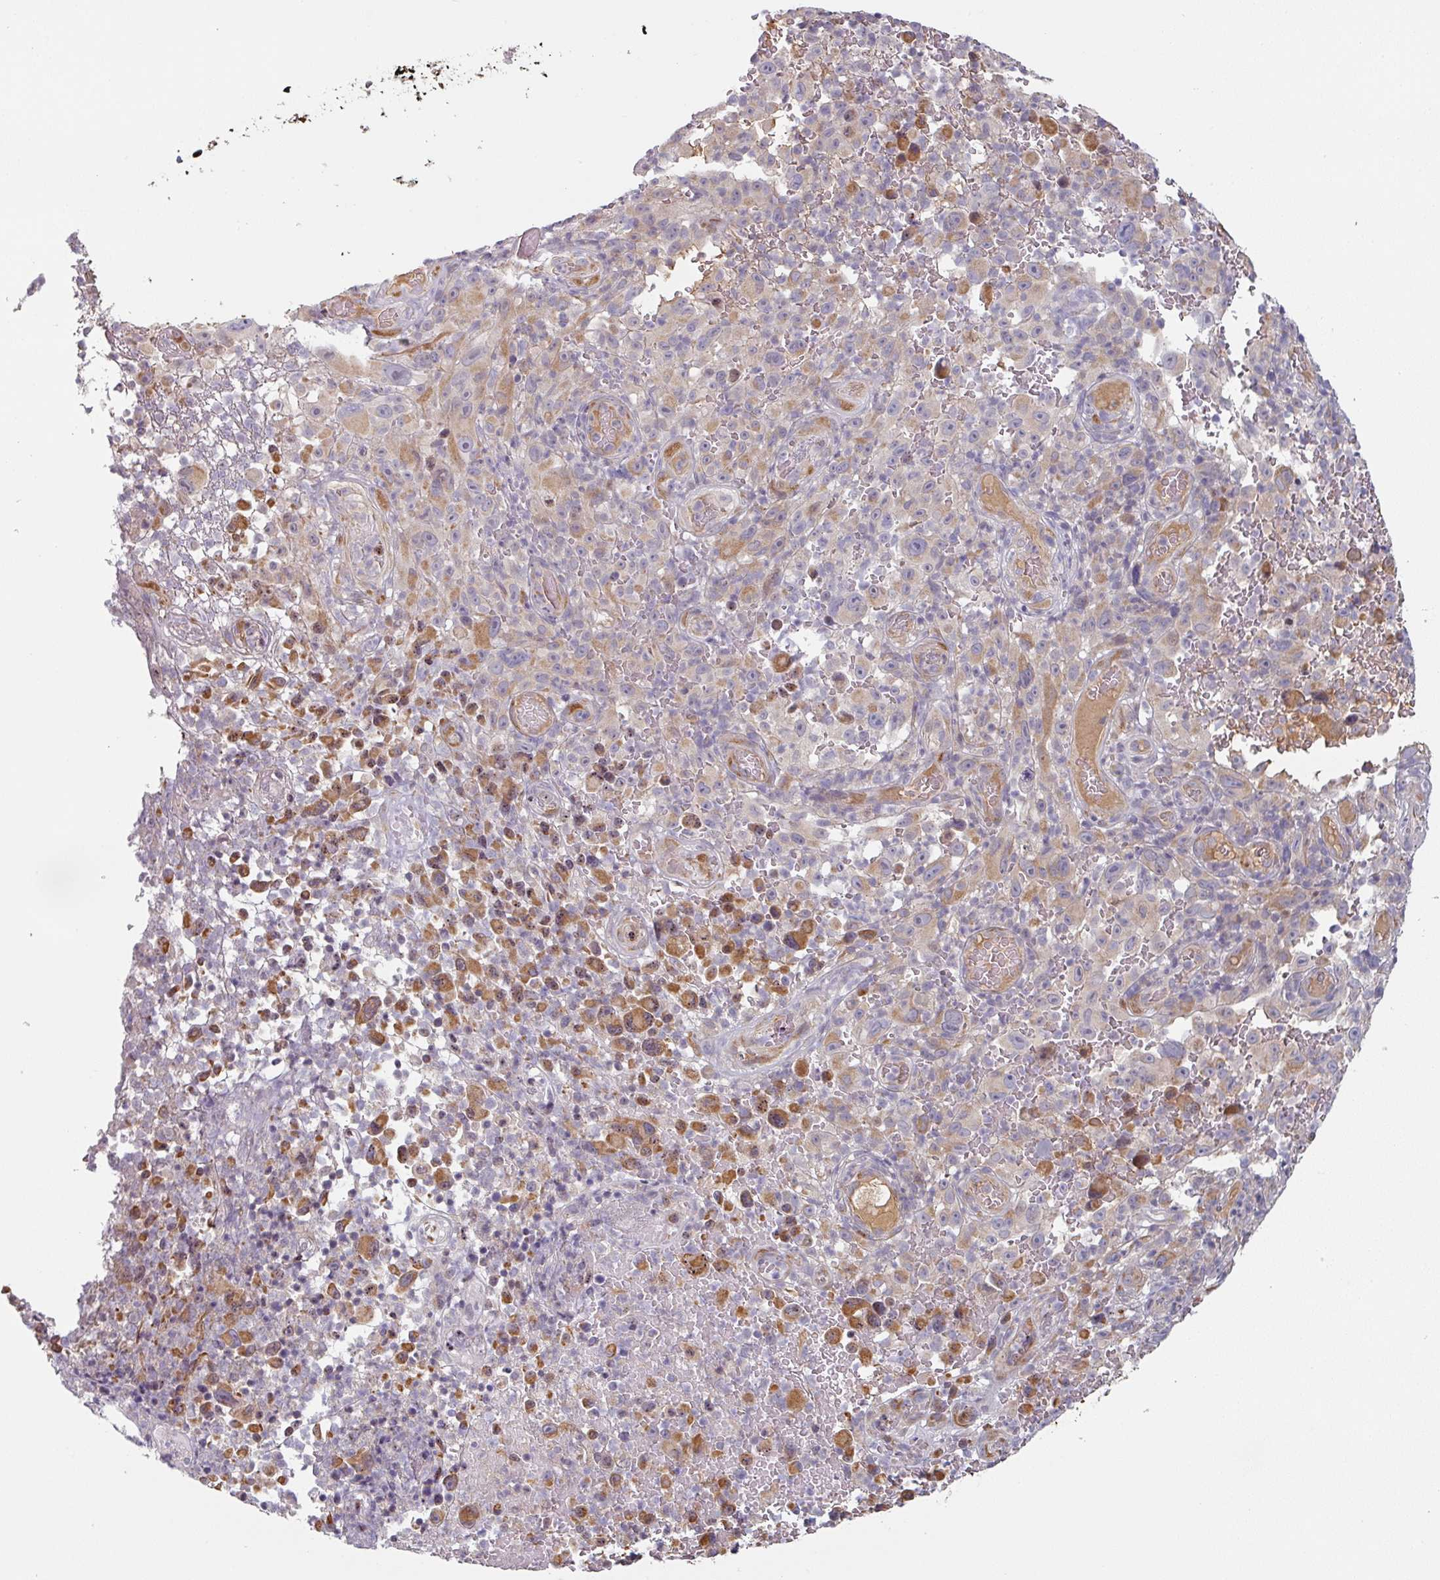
{"staining": {"intensity": "weak", "quantity": "<25%", "location": "cytoplasmic/membranous"}, "tissue": "melanoma", "cell_type": "Tumor cells", "image_type": "cancer", "snomed": [{"axis": "morphology", "description": "Malignant melanoma, NOS"}, {"axis": "topography", "description": "Skin"}], "caption": "Melanoma stained for a protein using IHC exhibits no expression tumor cells.", "gene": "CEP78", "patient": {"sex": "female", "age": 82}}